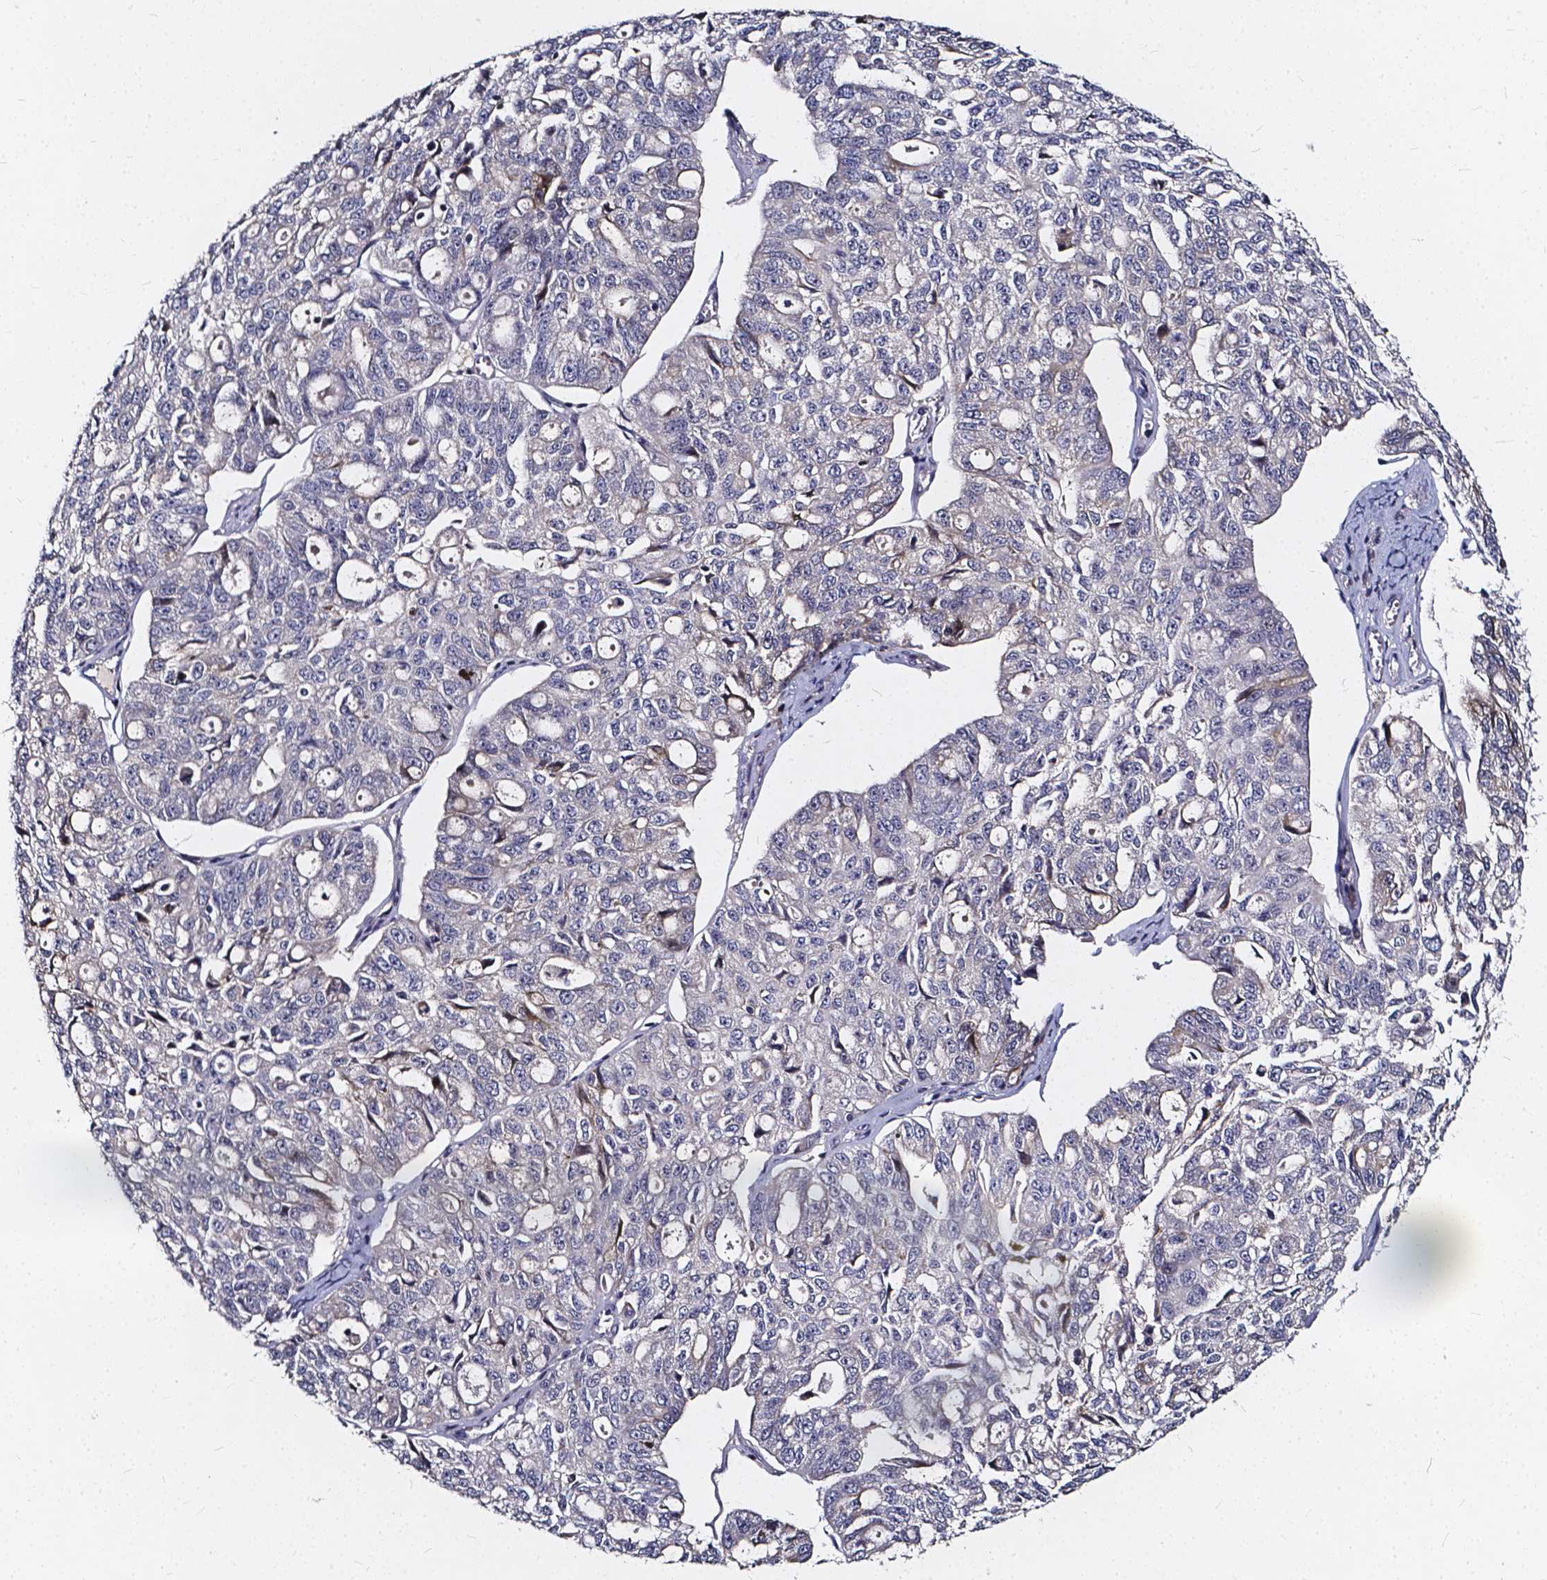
{"staining": {"intensity": "negative", "quantity": "none", "location": "none"}, "tissue": "ovarian cancer", "cell_type": "Tumor cells", "image_type": "cancer", "snomed": [{"axis": "morphology", "description": "Carcinoma, endometroid"}, {"axis": "topography", "description": "Ovary"}], "caption": "A high-resolution micrograph shows IHC staining of ovarian endometroid carcinoma, which reveals no significant positivity in tumor cells.", "gene": "SOWAHA", "patient": {"sex": "female", "age": 65}}